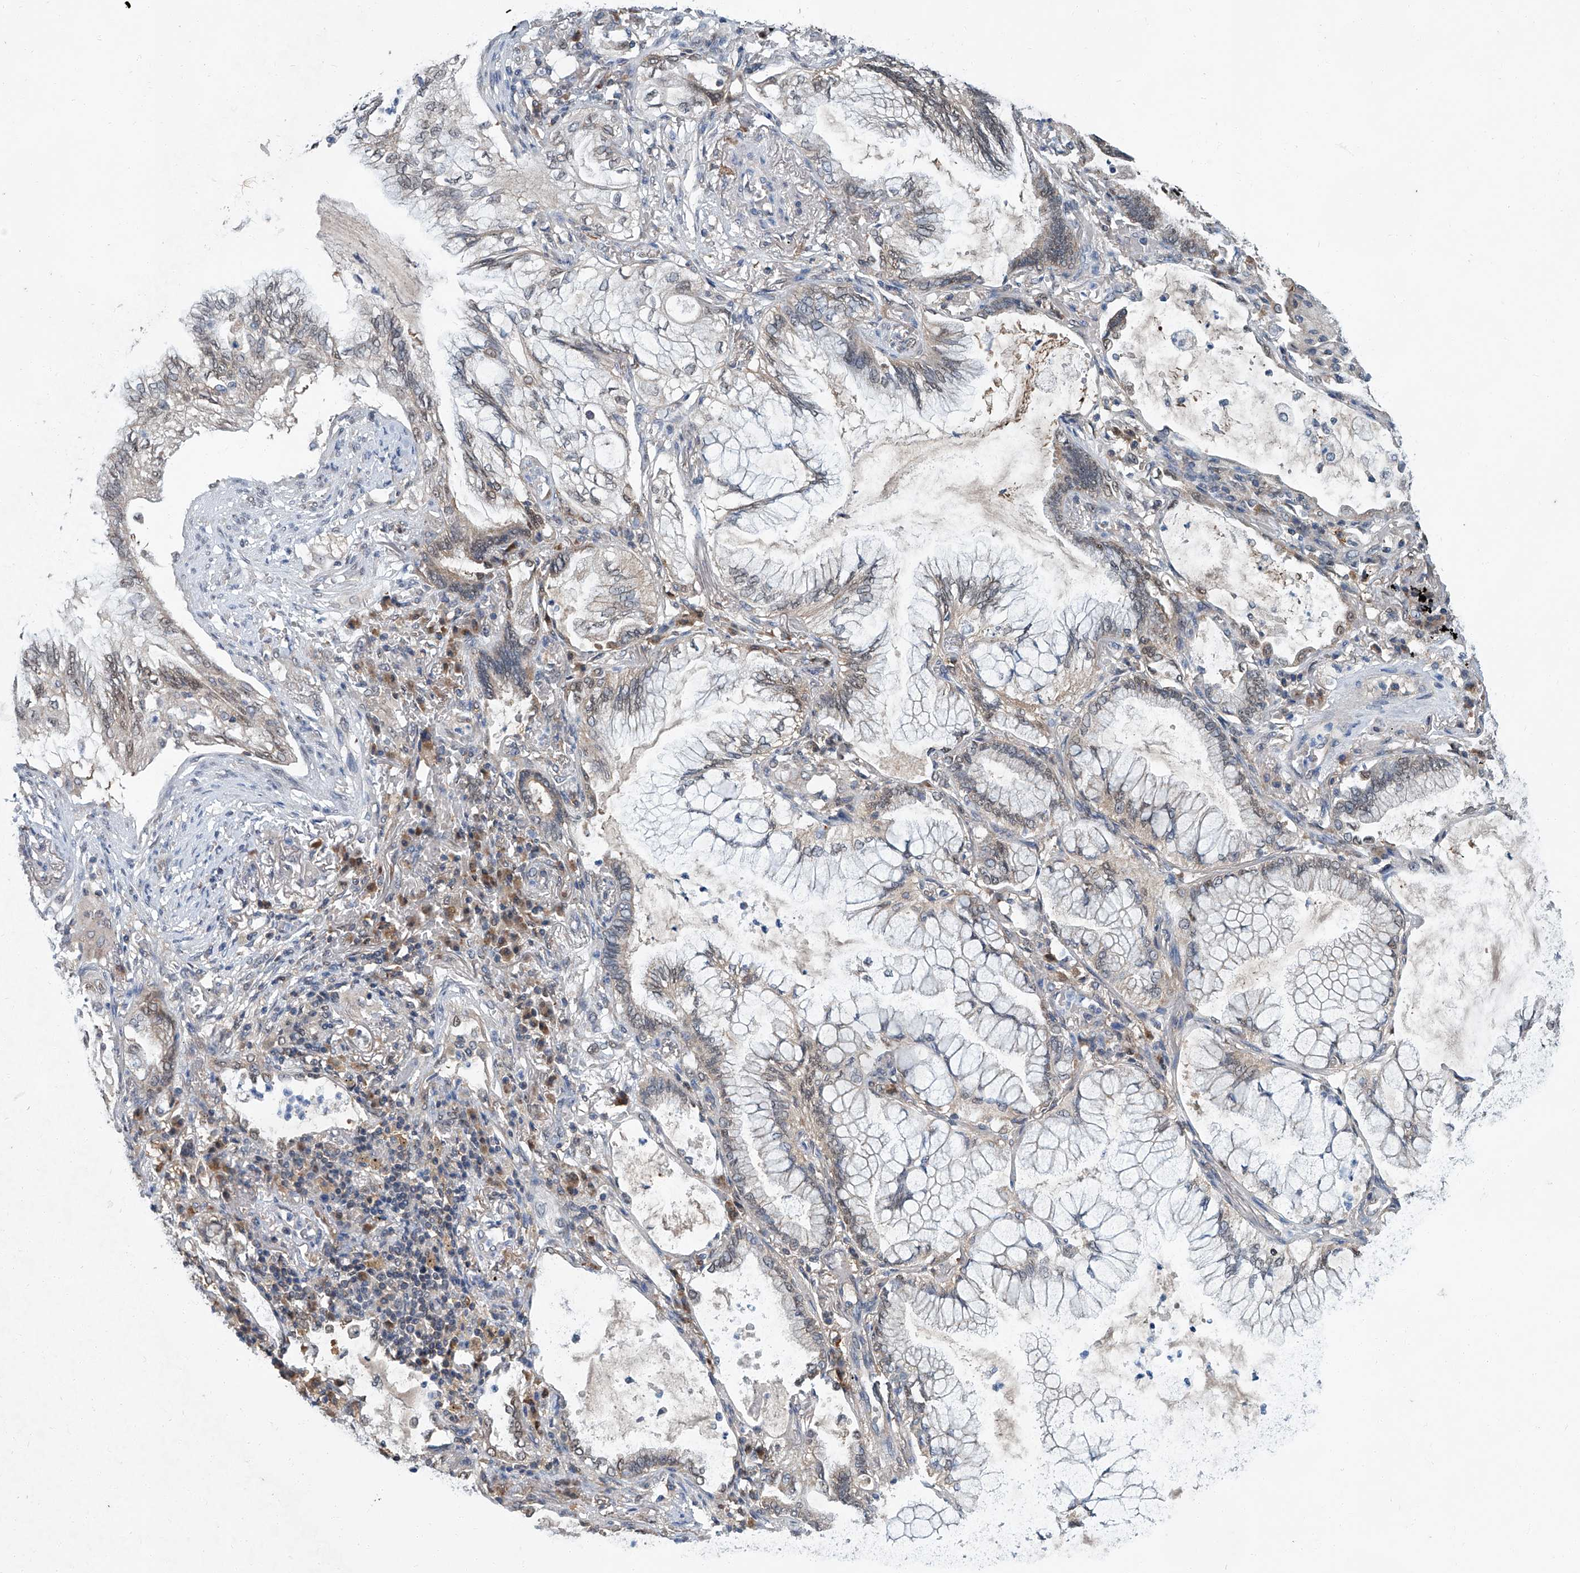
{"staining": {"intensity": "negative", "quantity": "none", "location": "none"}, "tissue": "lung cancer", "cell_type": "Tumor cells", "image_type": "cancer", "snomed": [{"axis": "morphology", "description": "Adenocarcinoma, NOS"}, {"axis": "topography", "description": "Lung"}], "caption": "There is no significant staining in tumor cells of adenocarcinoma (lung).", "gene": "CLK1", "patient": {"sex": "female", "age": 70}}